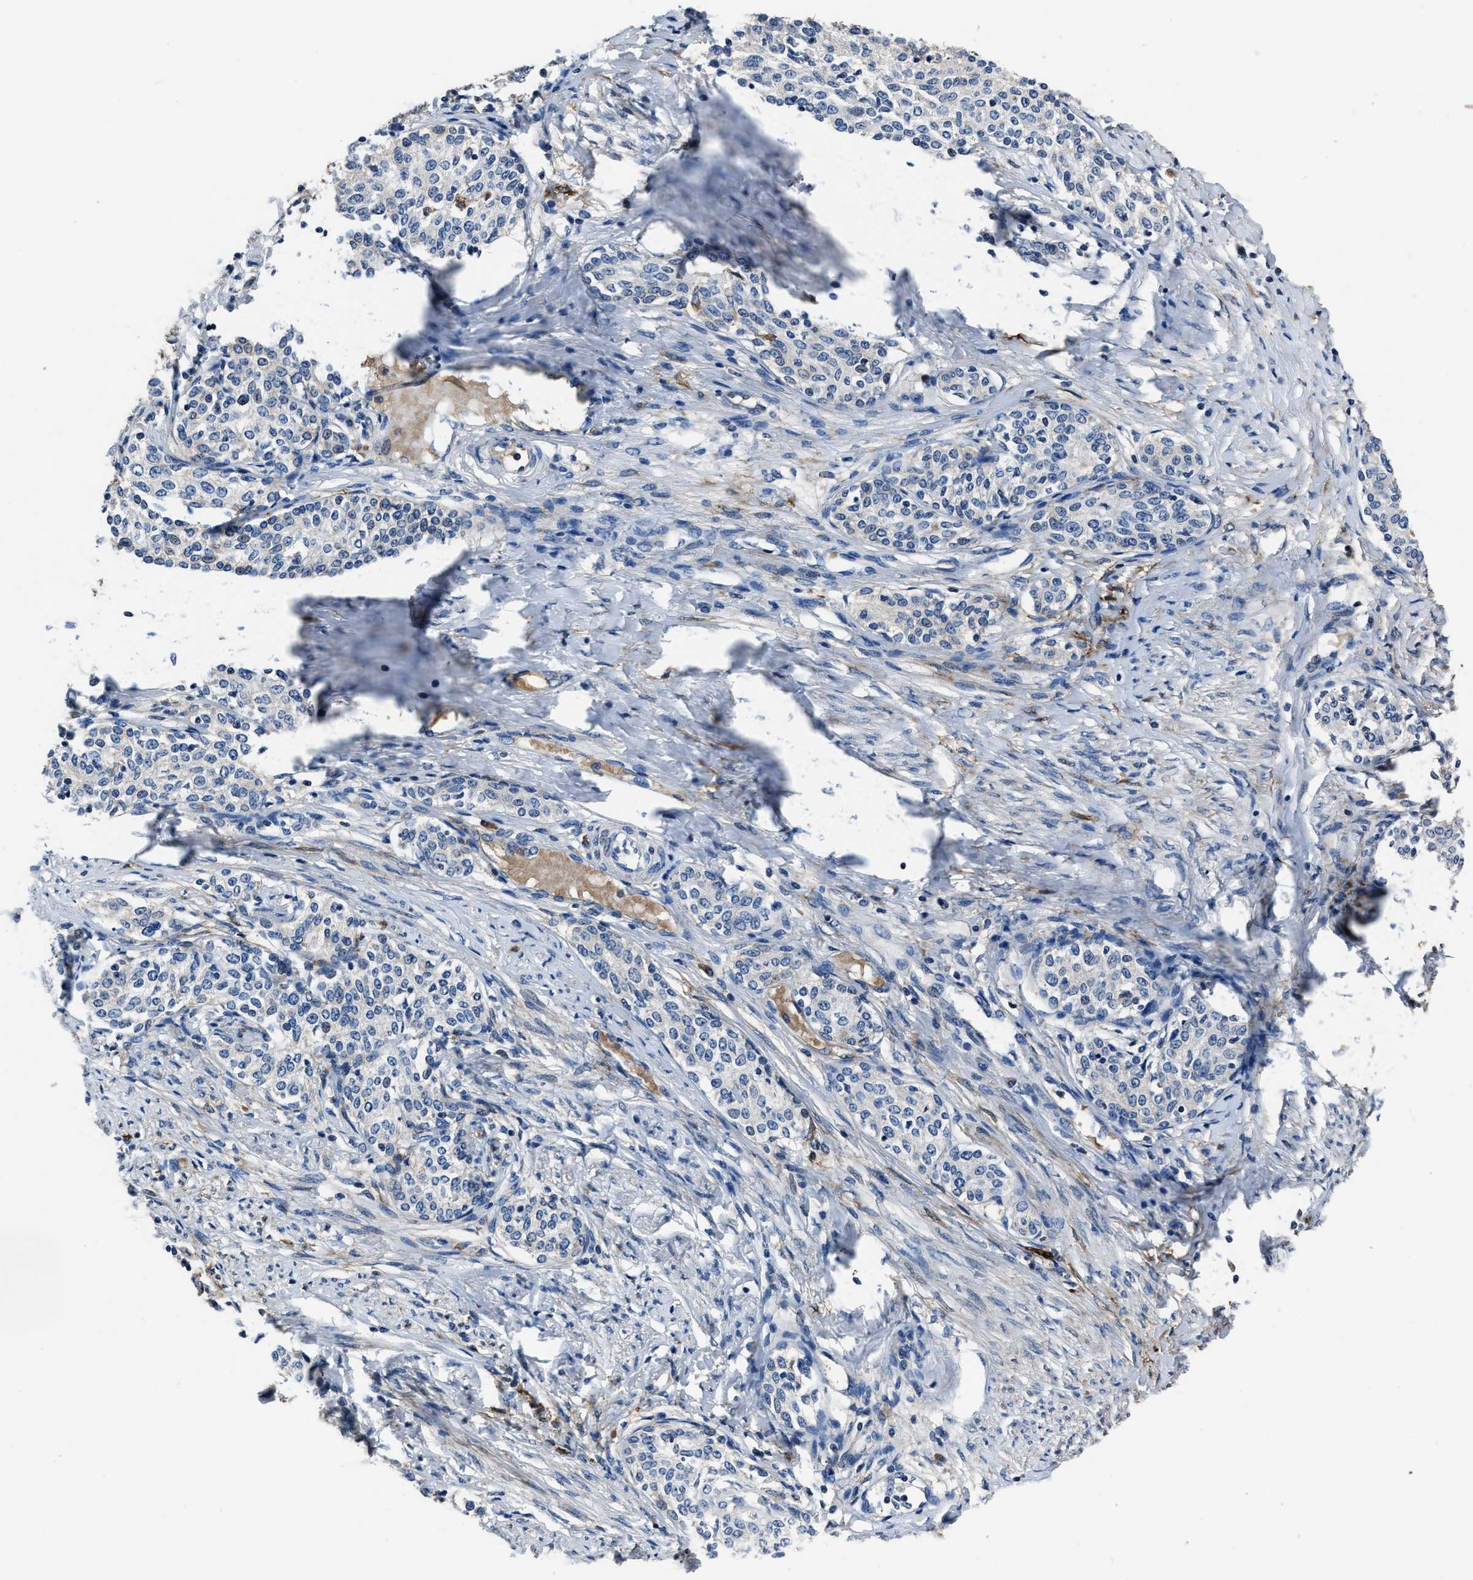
{"staining": {"intensity": "negative", "quantity": "none", "location": "none"}, "tissue": "cervical cancer", "cell_type": "Tumor cells", "image_type": "cancer", "snomed": [{"axis": "morphology", "description": "Squamous cell carcinoma, NOS"}, {"axis": "morphology", "description": "Adenocarcinoma, NOS"}, {"axis": "topography", "description": "Cervix"}], "caption": "Immunohistochemistry (IHC) micrograph of human cervical cancer (adenocarcinoma) stained for a protein (brown), which exhibits no positivity in tumor cells. (Brightfield microscopy of DAB IHC at high magnification).", "gene": "FTL", "patient": {"sex": "female", "age": 52}}